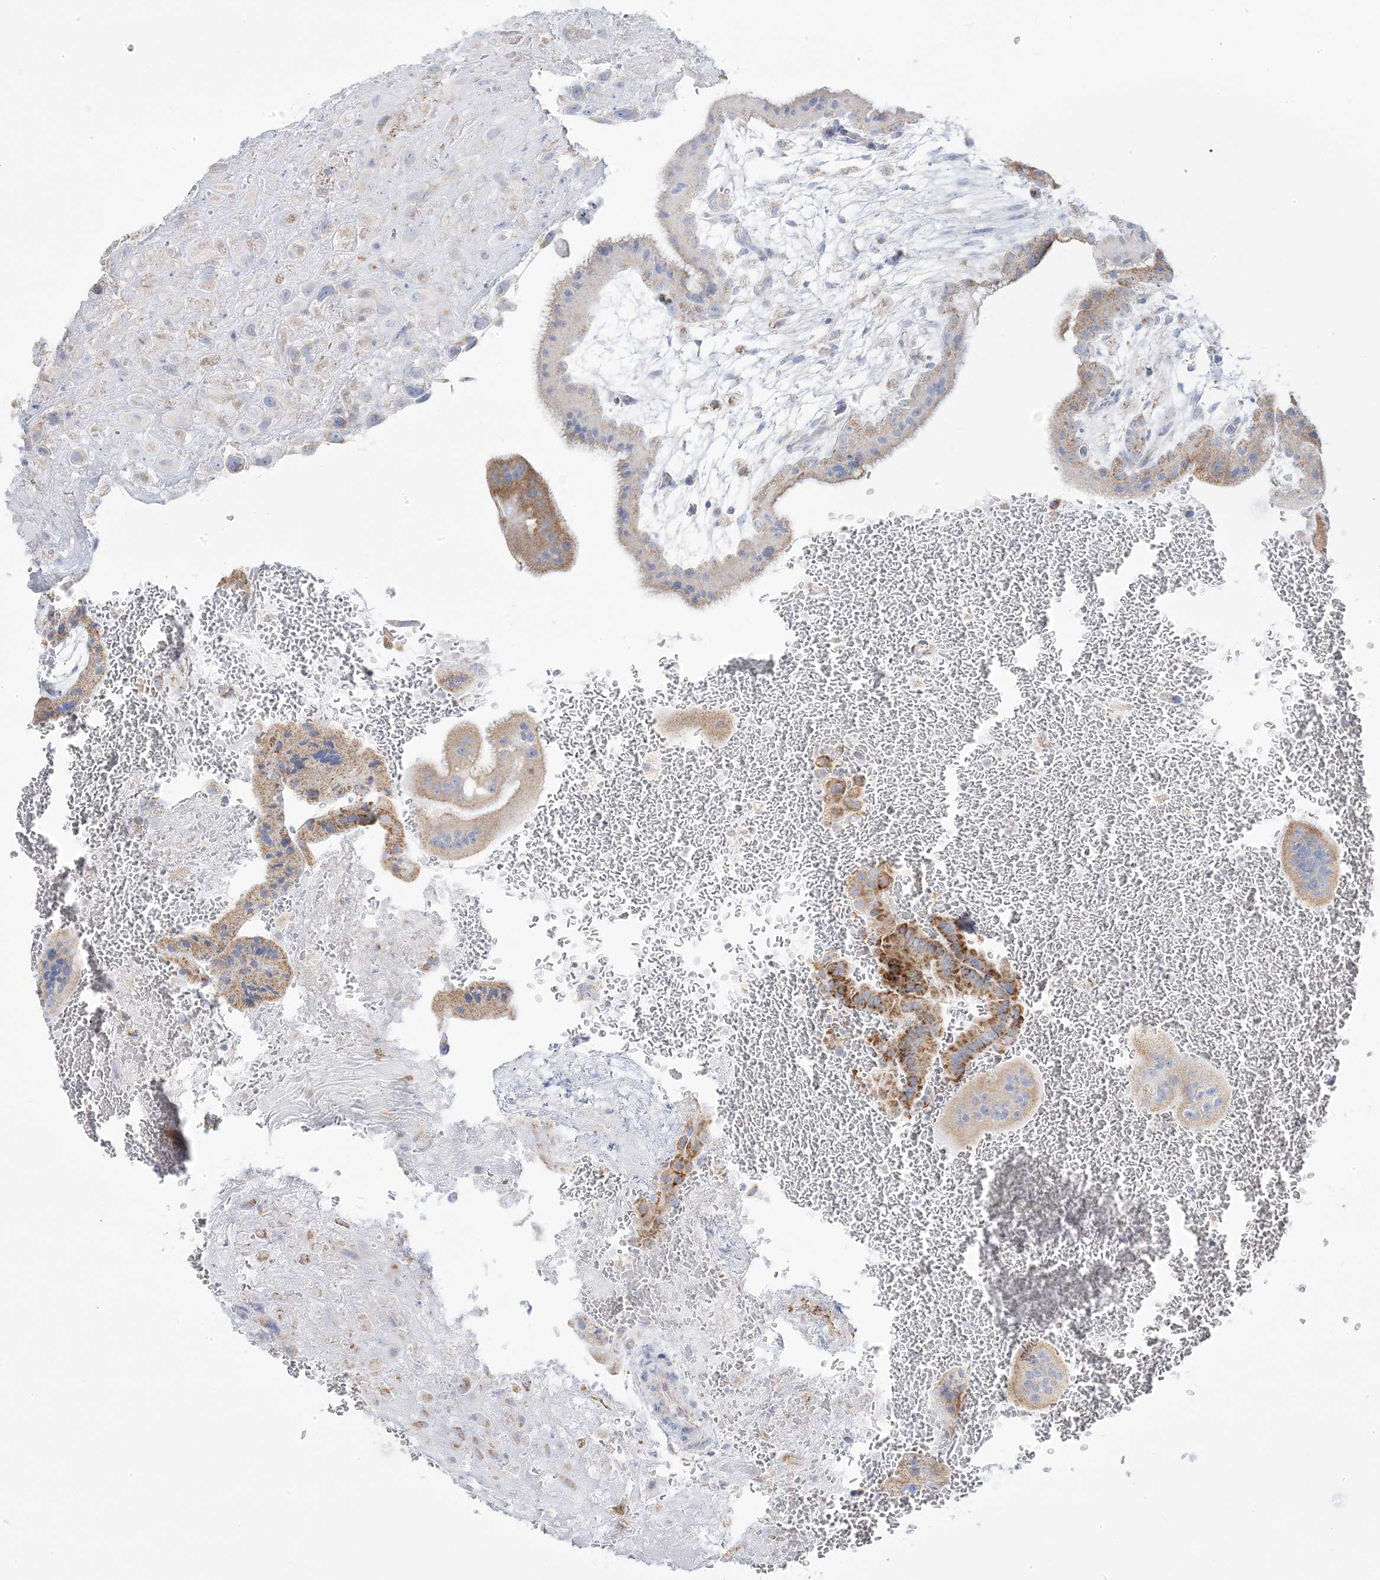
{"staining": {"intensity": "negative", "quantity": "none", "location": "none"}, "tissue": "placenta", "cell_type": "Decidual cells", "image_type": "normal", "snomed": [{"axis": "morphology", "description": "Normal tissue, NOS"}, {"axis": "topography", "description": "Placenta"}], "caption": "The image exhibits no staining of decidual cells in normal placenta.", "gene": "PCCB", "patient": {"sex": "female", "age": 35}}